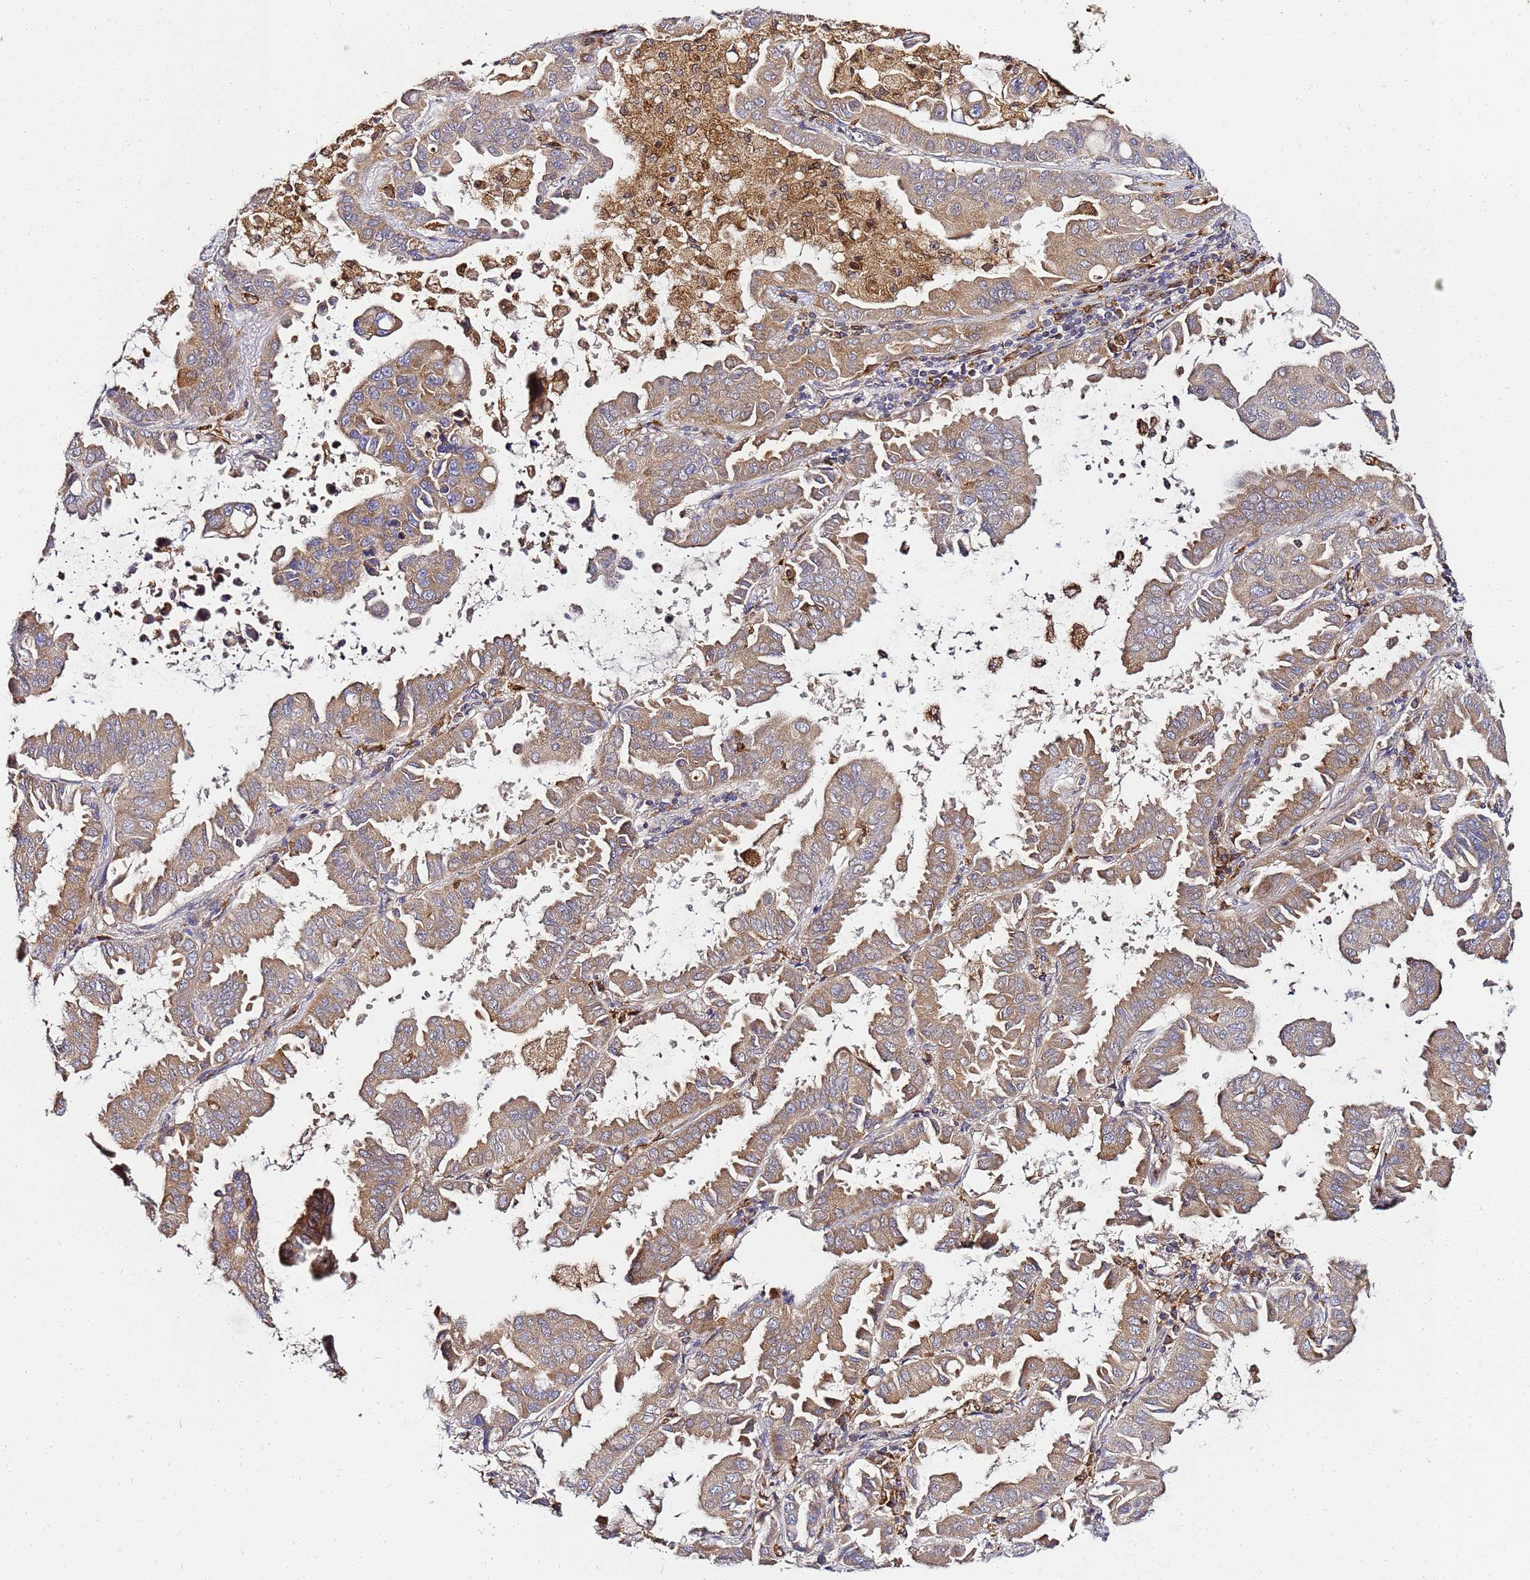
{"staining": {"intensity": "moderate", "quantity": ">75%", "location": "cytoplasmic/membranous"}, "tissue": "lung cancer", "cell_type": "Tumor cells", "image_type": "cancer", "snomed": [{"axis": "morphology", "description": "Adenocarcinoma, NOS"}, {"axis": "topography", "description": "Lung"}], "caption": "Lung cancer was stained to show a protein in brown. There is medium levels of moderate cytoplasmic/membranous expression in approximately >75% of tumor cells.", "gene": "ADPGK", "patient": {"sex": "male", "age": 64}}